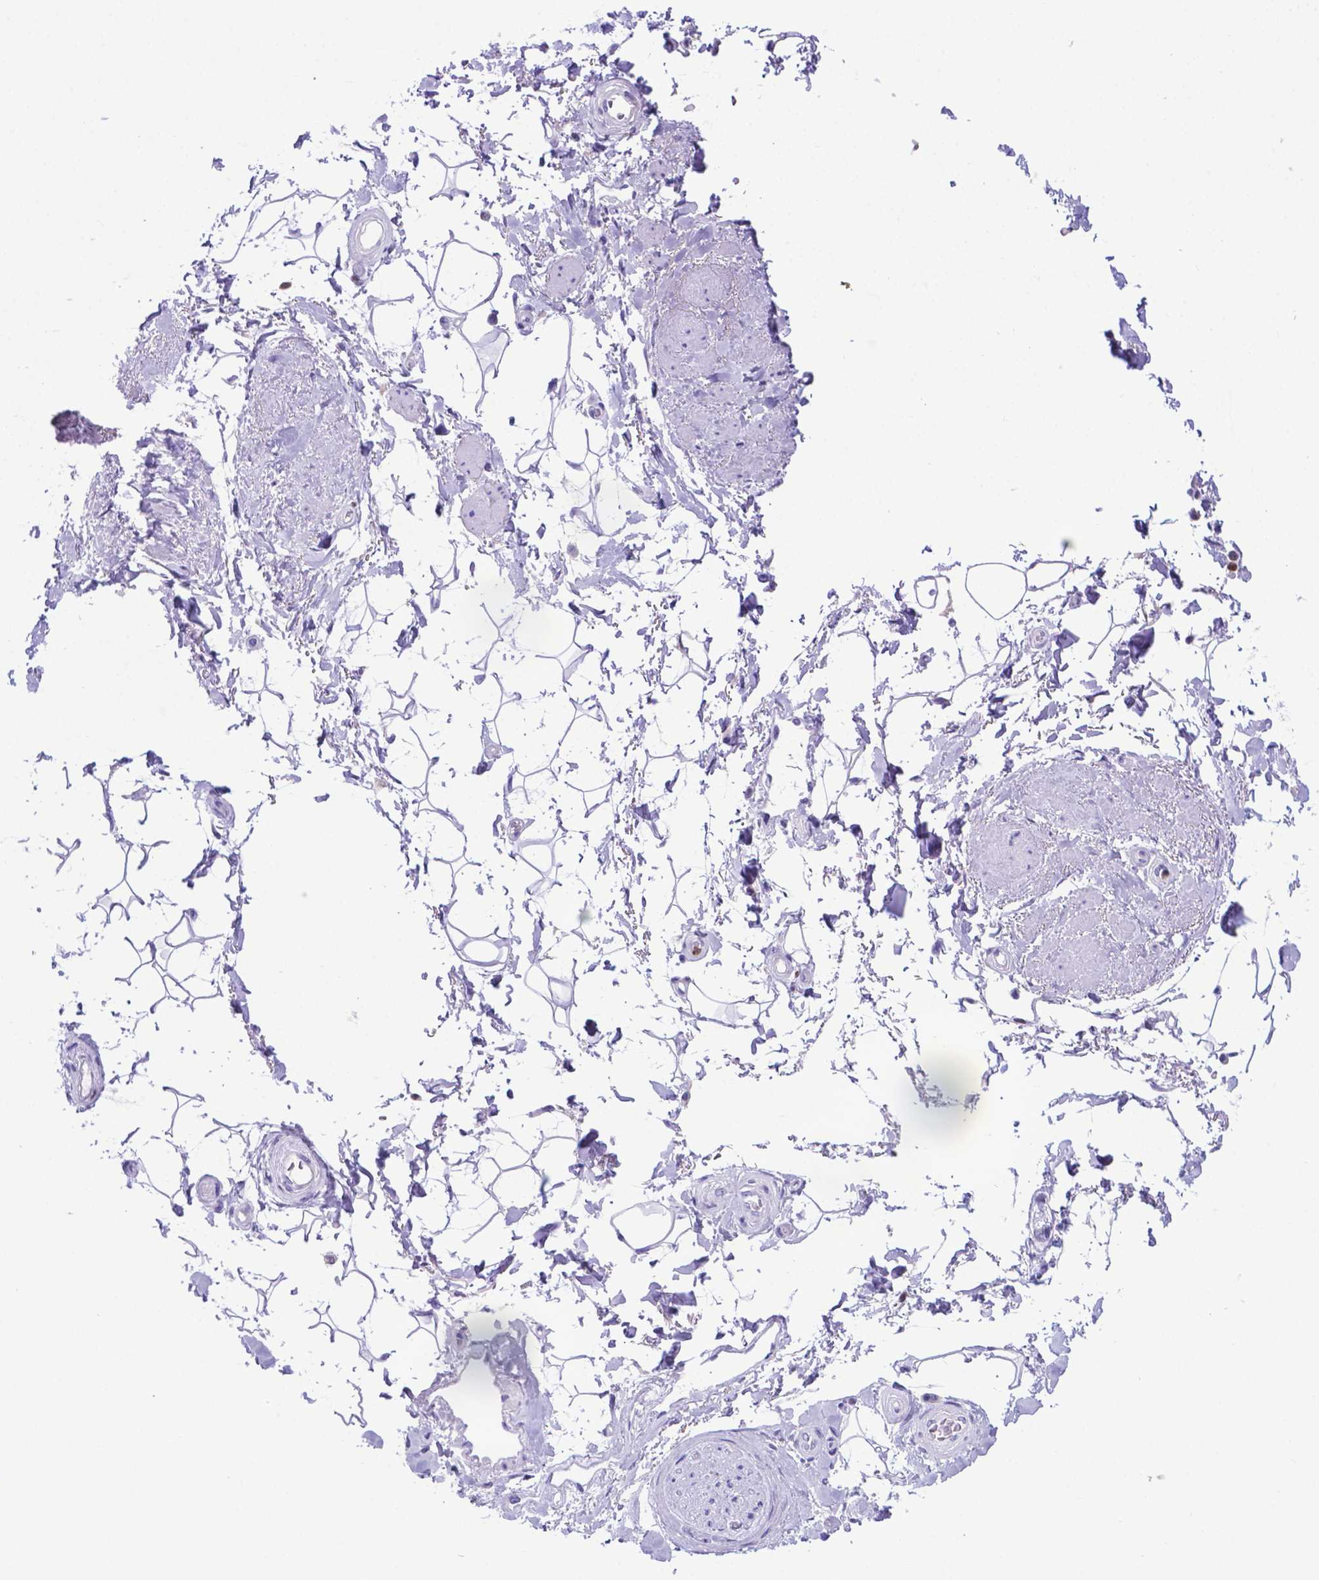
{"staining": {"intensity": "negative", "quantity": "none", "location": "none"}, "tissue": "adipose tissue", "cell_type": "Adipocytes", "image_type": "normal", "snomed": [{"axis": "morphology", "description": "Normal tissue, NOS"}, {"axis": "topography", "description": "Anal"}, {"axis": "topography", "description": "Peripheral nerve tissue"}], "caption": "Adipocytes show no significant expression in benign adipose tissue.", "gene": "LZTR1", "patient": {"sex": "male", "age": 51}}